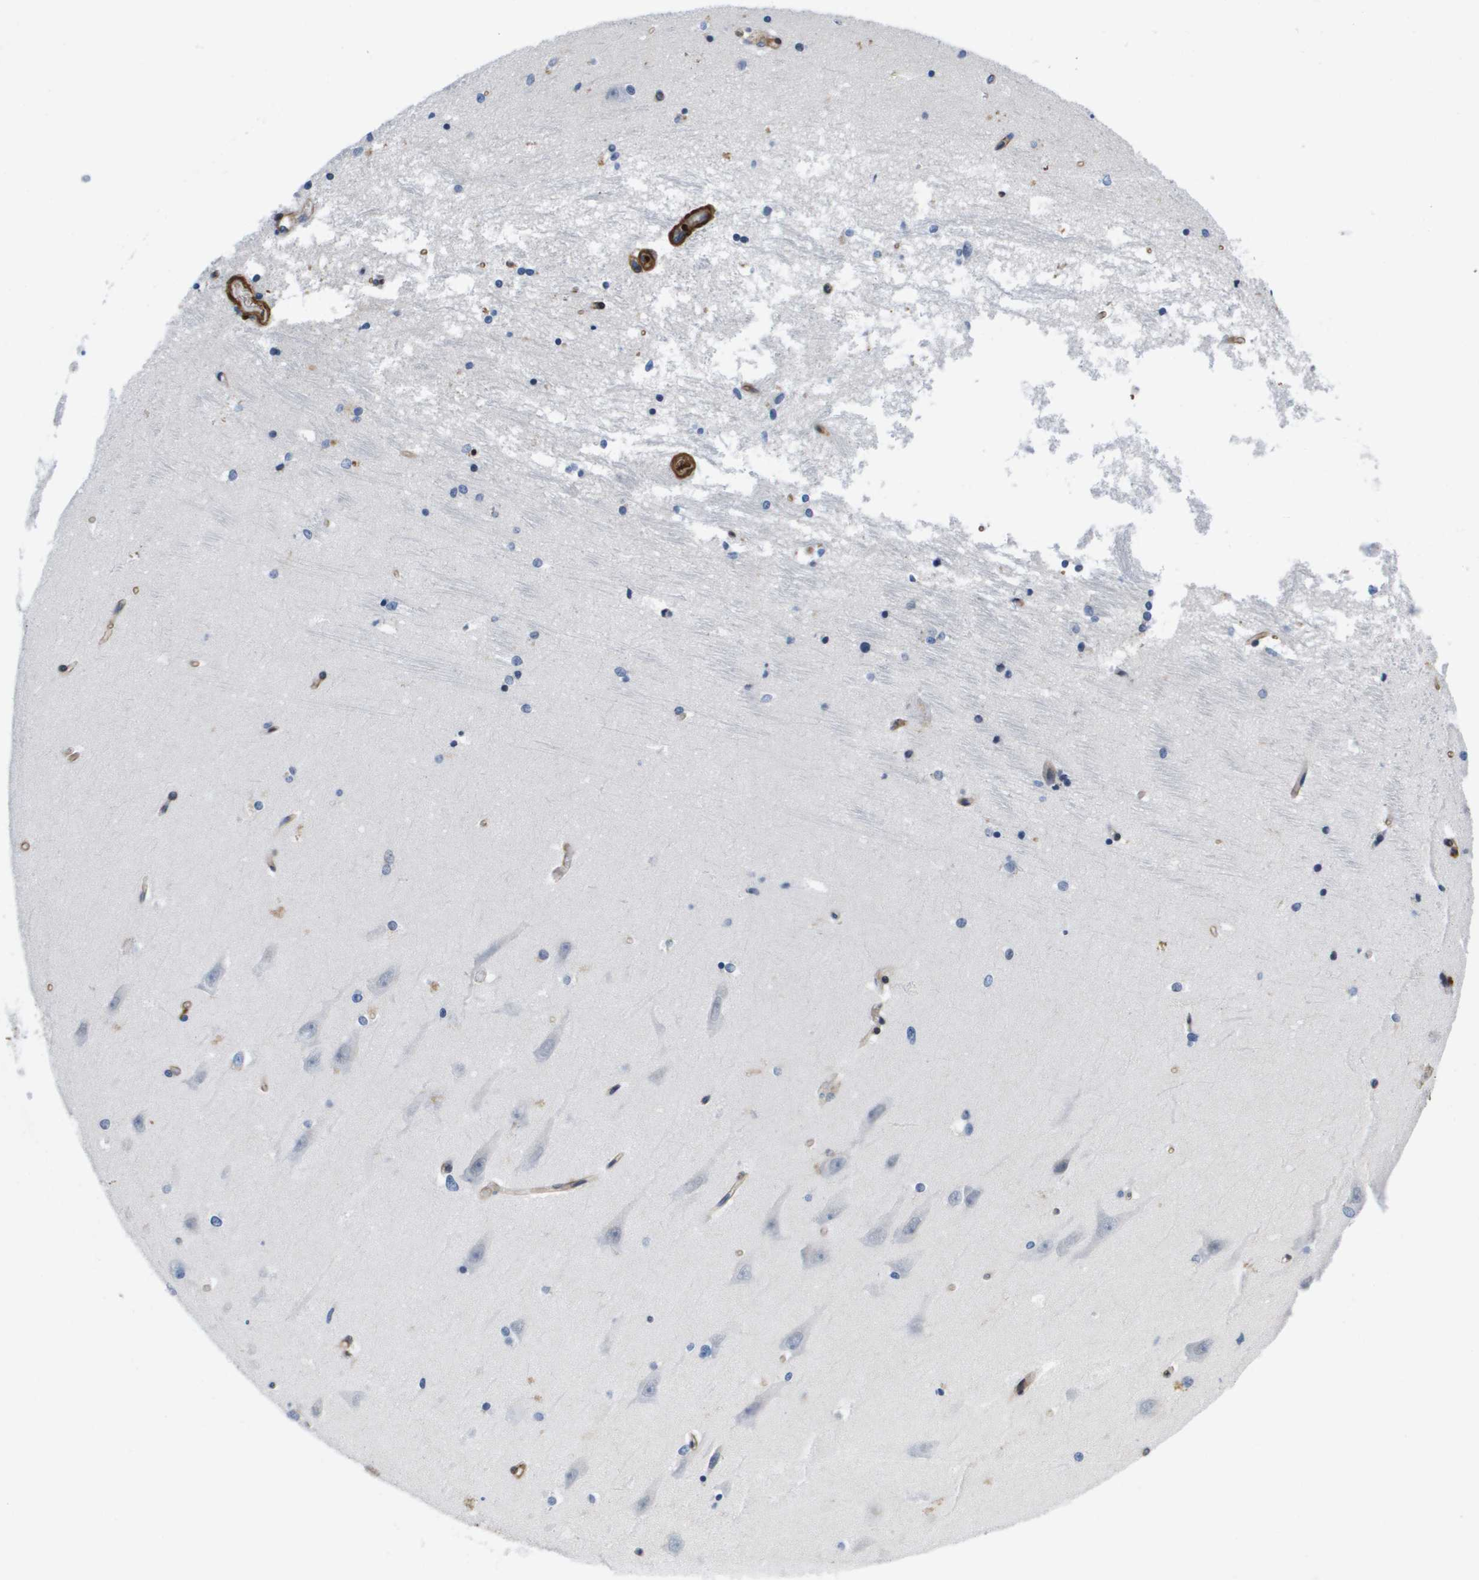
{"staining": {"intensity": "negative", "quantity": "none", "location": "none"}, "tissue": "hippocampus", "cell_type": "Glial cells", "image_type": "normal", "snomed": [{"axis": "morphology", "description": "Normal tissue, NOS"}, {"axis": "topography", "description": "Hippocampus"}], "caption": "There is no significant expression in glial cells of hippocampus. Brightfield microscopy of IHC stained with DAB (3,3'-diaminobenzidine) (brown) and hematoxylin (blue), captured at high magnification.", "gene": "LPP", "patient": {"sex": "male", "age": 45}}